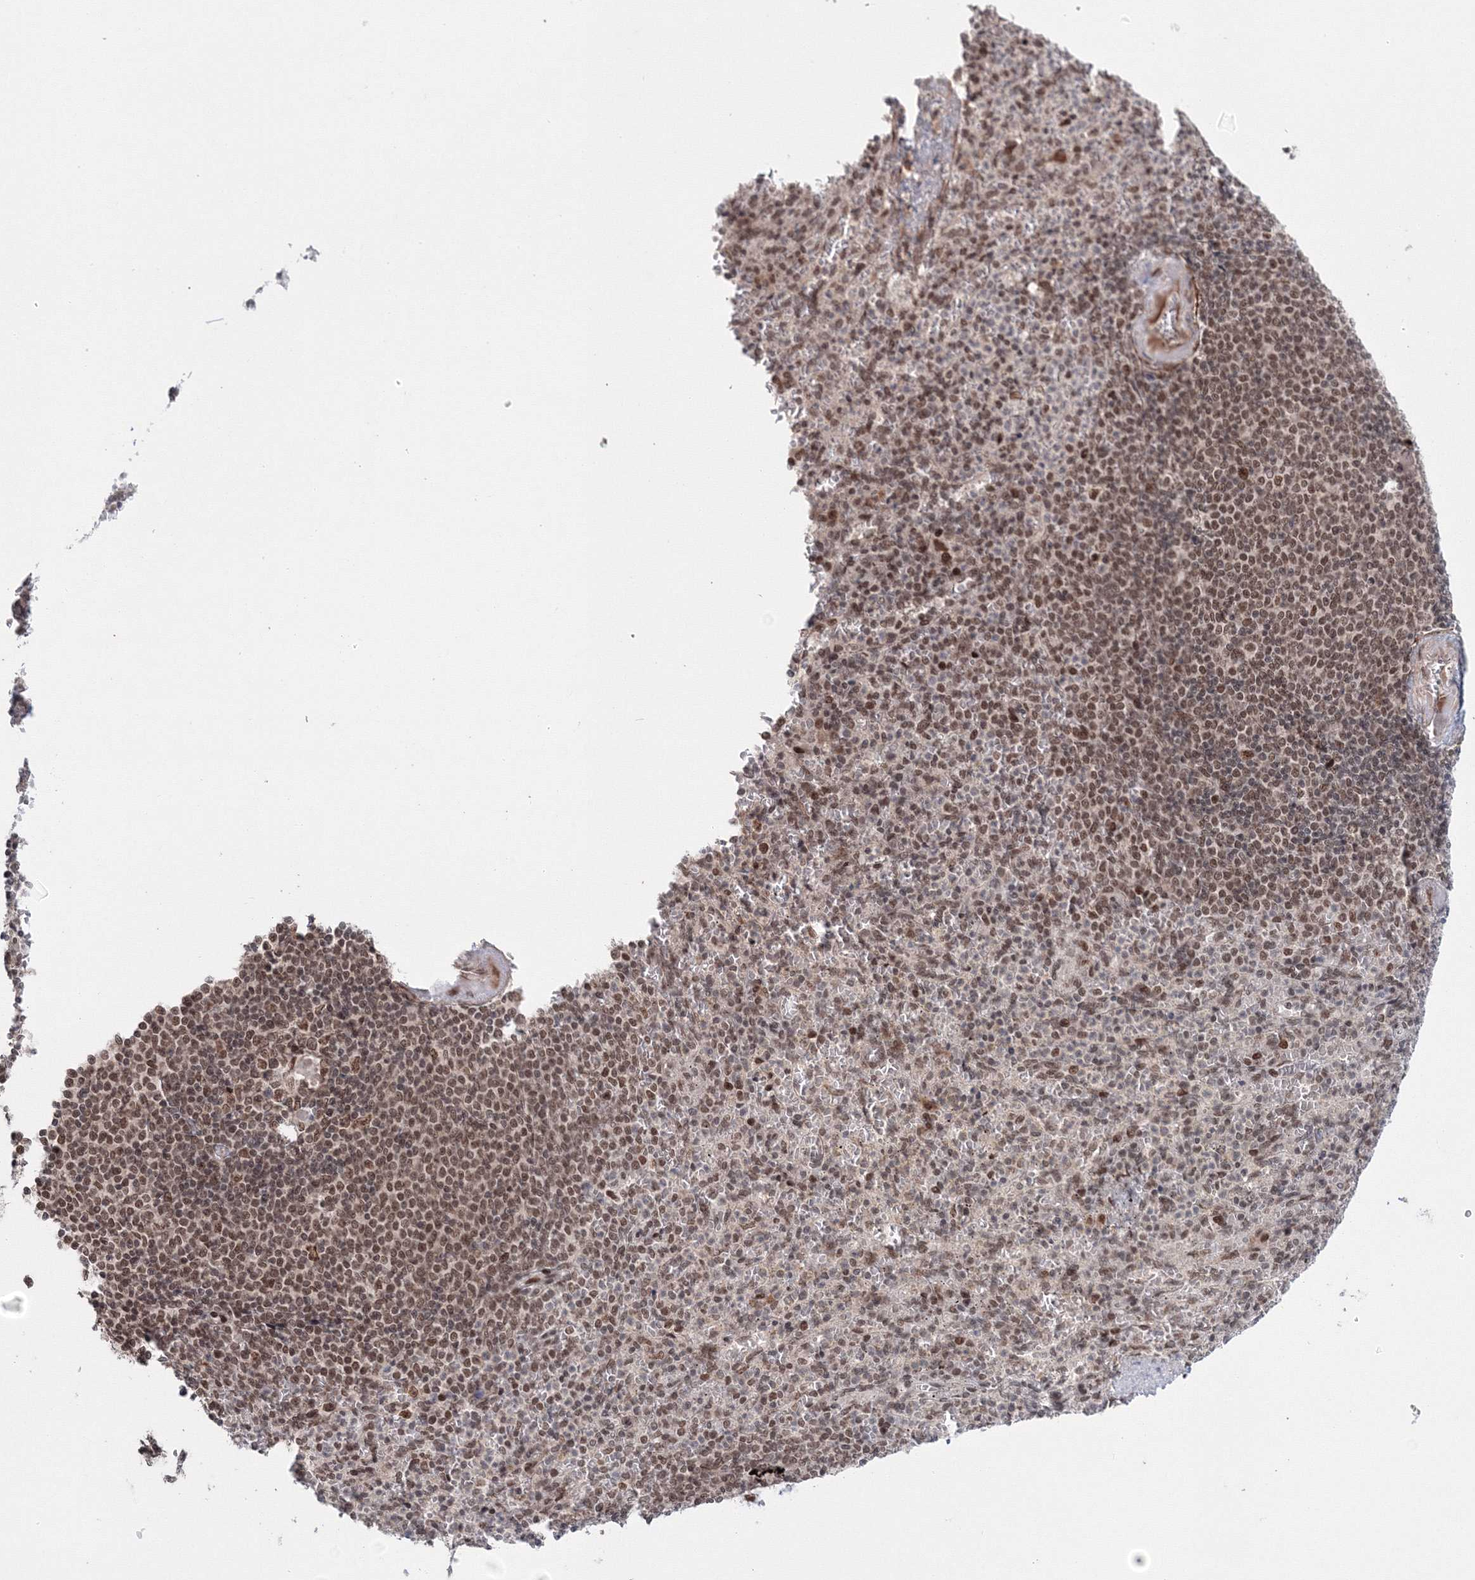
{"staining": {"intensity": "weak", "quantity": "25%-75%", "location": "nuclear"}, "tissue": "spleen", "cell_type": "Cells in red pulp", "image_type": "normal", "snomed": [{"axis": "morphology", "description": "Normal tissue, NOS"}, {"axis": "topography", "description": "Spleen"}], "caption": "A brown stain shows weak nuclear staining of a protein in cells in red pulp of benign human spleen. (DAB = brown stain, brightfield microscopy at high magnification).", "gene": "NOA1", "patient": {"sex": "female", "age": 74}}